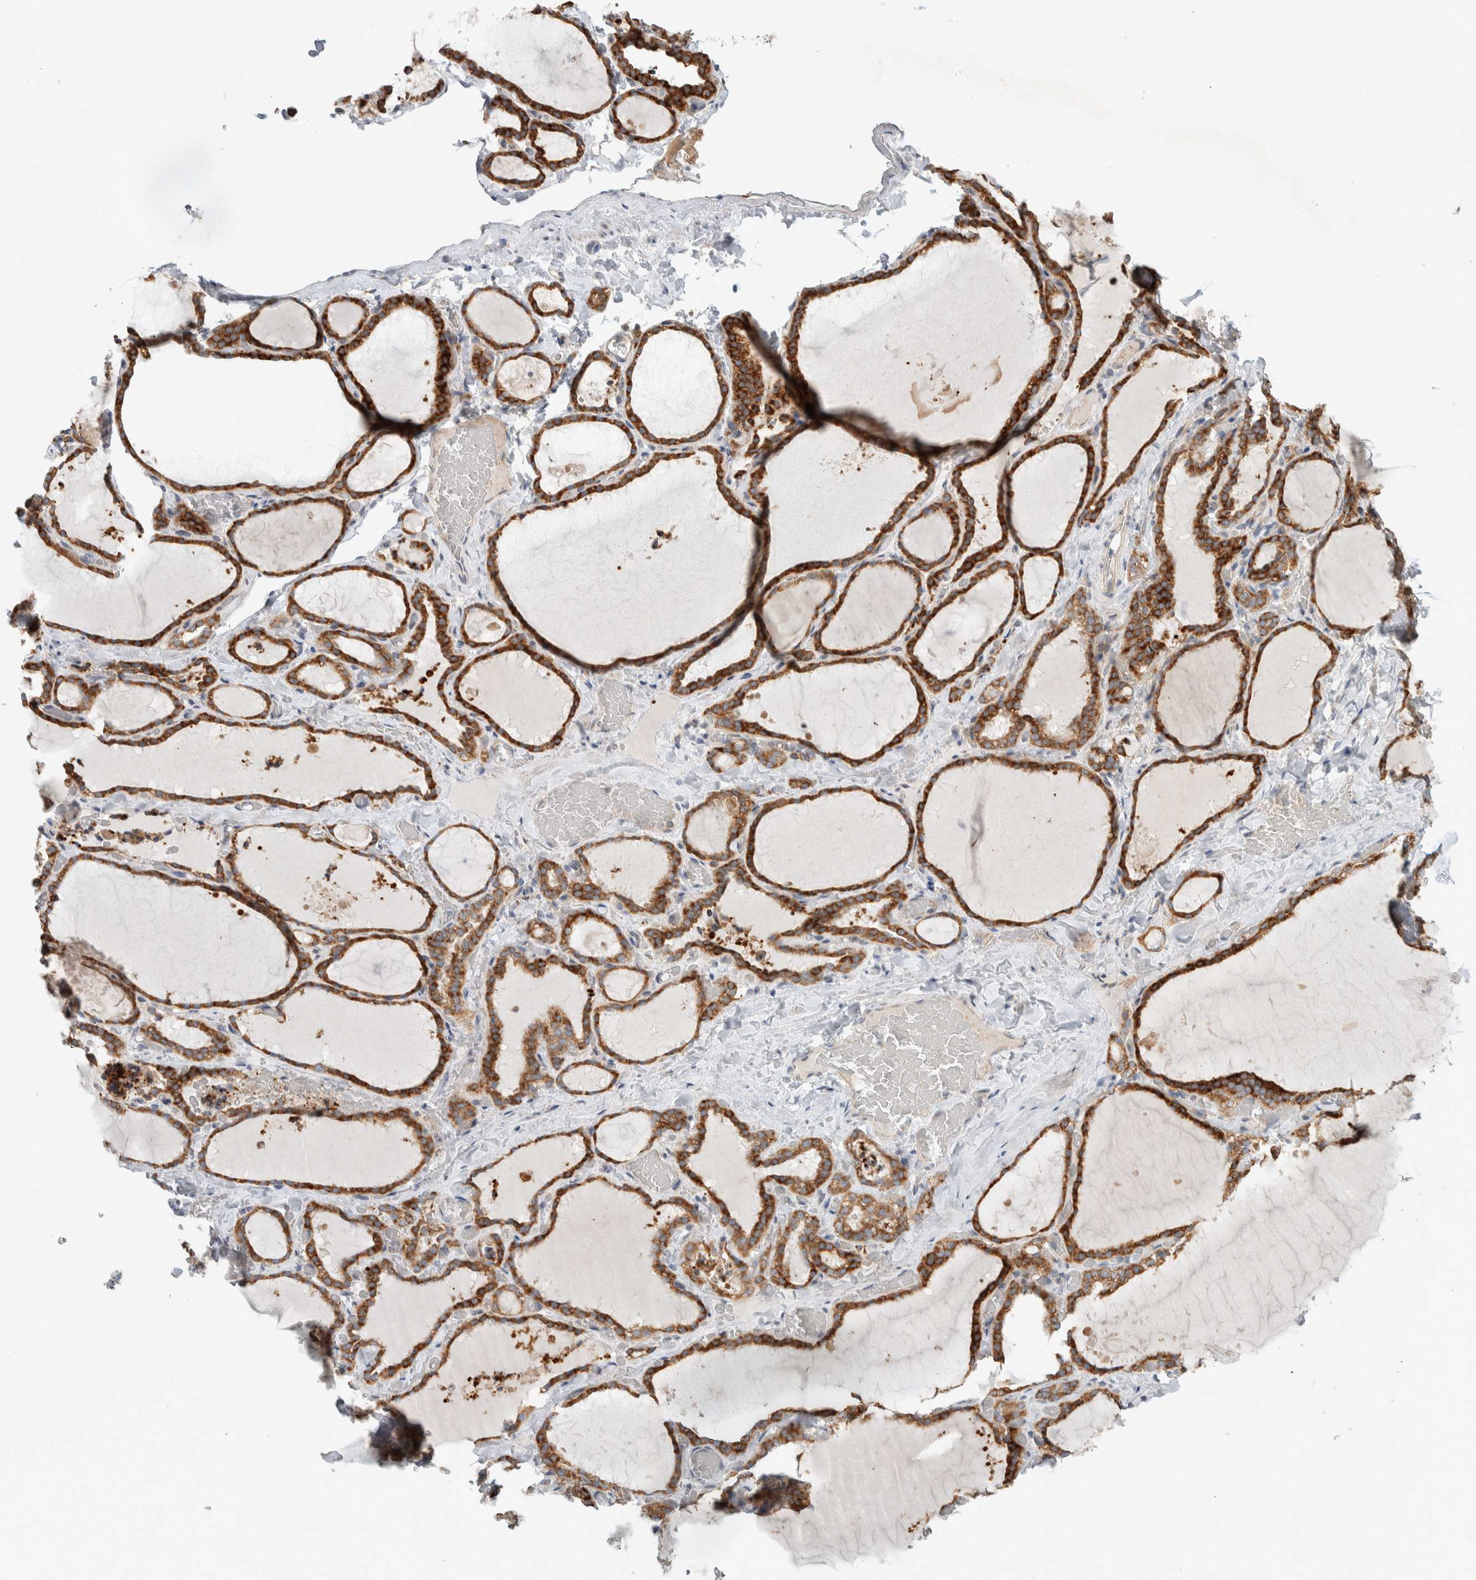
{"staining": {"intensity": "strong", "quantity": ">75%", "location": "cytoplasmic/membranous"}, "tissue": "thyroid gland", "cell_type": "Glandular cells", "image_type": "normal", "snomed": [{"axis": "morphology", "description": "Normal tissue, NOS"}, {"axis": "topography", "description": "Thyroid gland"}], "caption": "Brown immunohistochemical staining in normal human thyroid gland displays strong cytoplasmic/membranous staining in approximately >75% of glandular cells. Nuclei are stained in blue.", "gene": "ADCY8", "patient": {"sex": "female", "age": 22}}